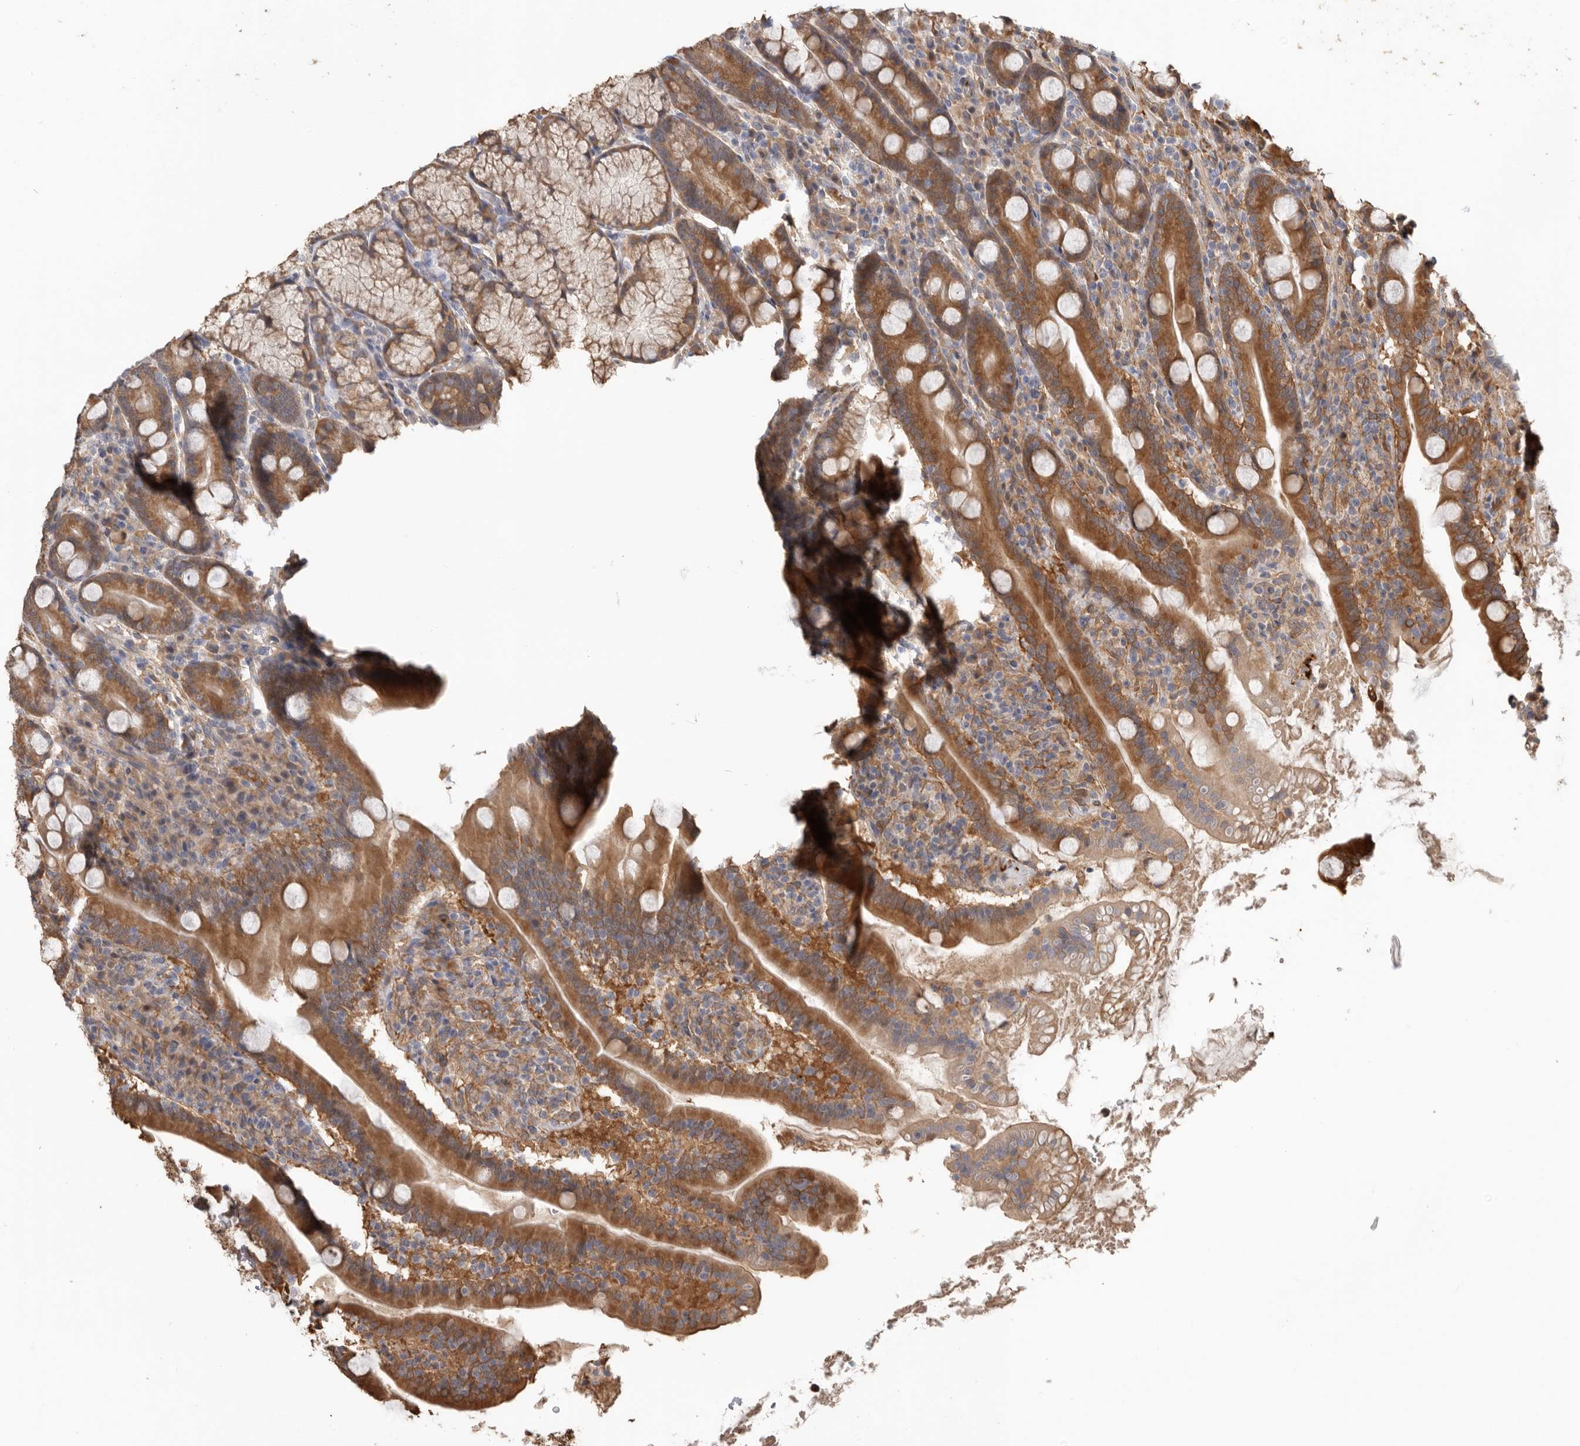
{"staining": {"intensity": "moderate", "quantity": ">75%", "location": "cytoplasmic/membranous"}, "tissue": "duodenum", "cell_type": "Glandular cells", "image_type": "normal", "snomed": [{"axis": "morphology", "description": "Normal tissue, NOS"}, {"axis": "topography", "description": "Duodenum"}], "caption": "This micrograph demonstrates immunohistochemistry staining of normal human duodenum, with medium moderate cytoplasmic/membranous staining in approximately >75% of glandular cells.", "gene": "CDC42BPB", "patient": {"sex": "male", "age": 35}}